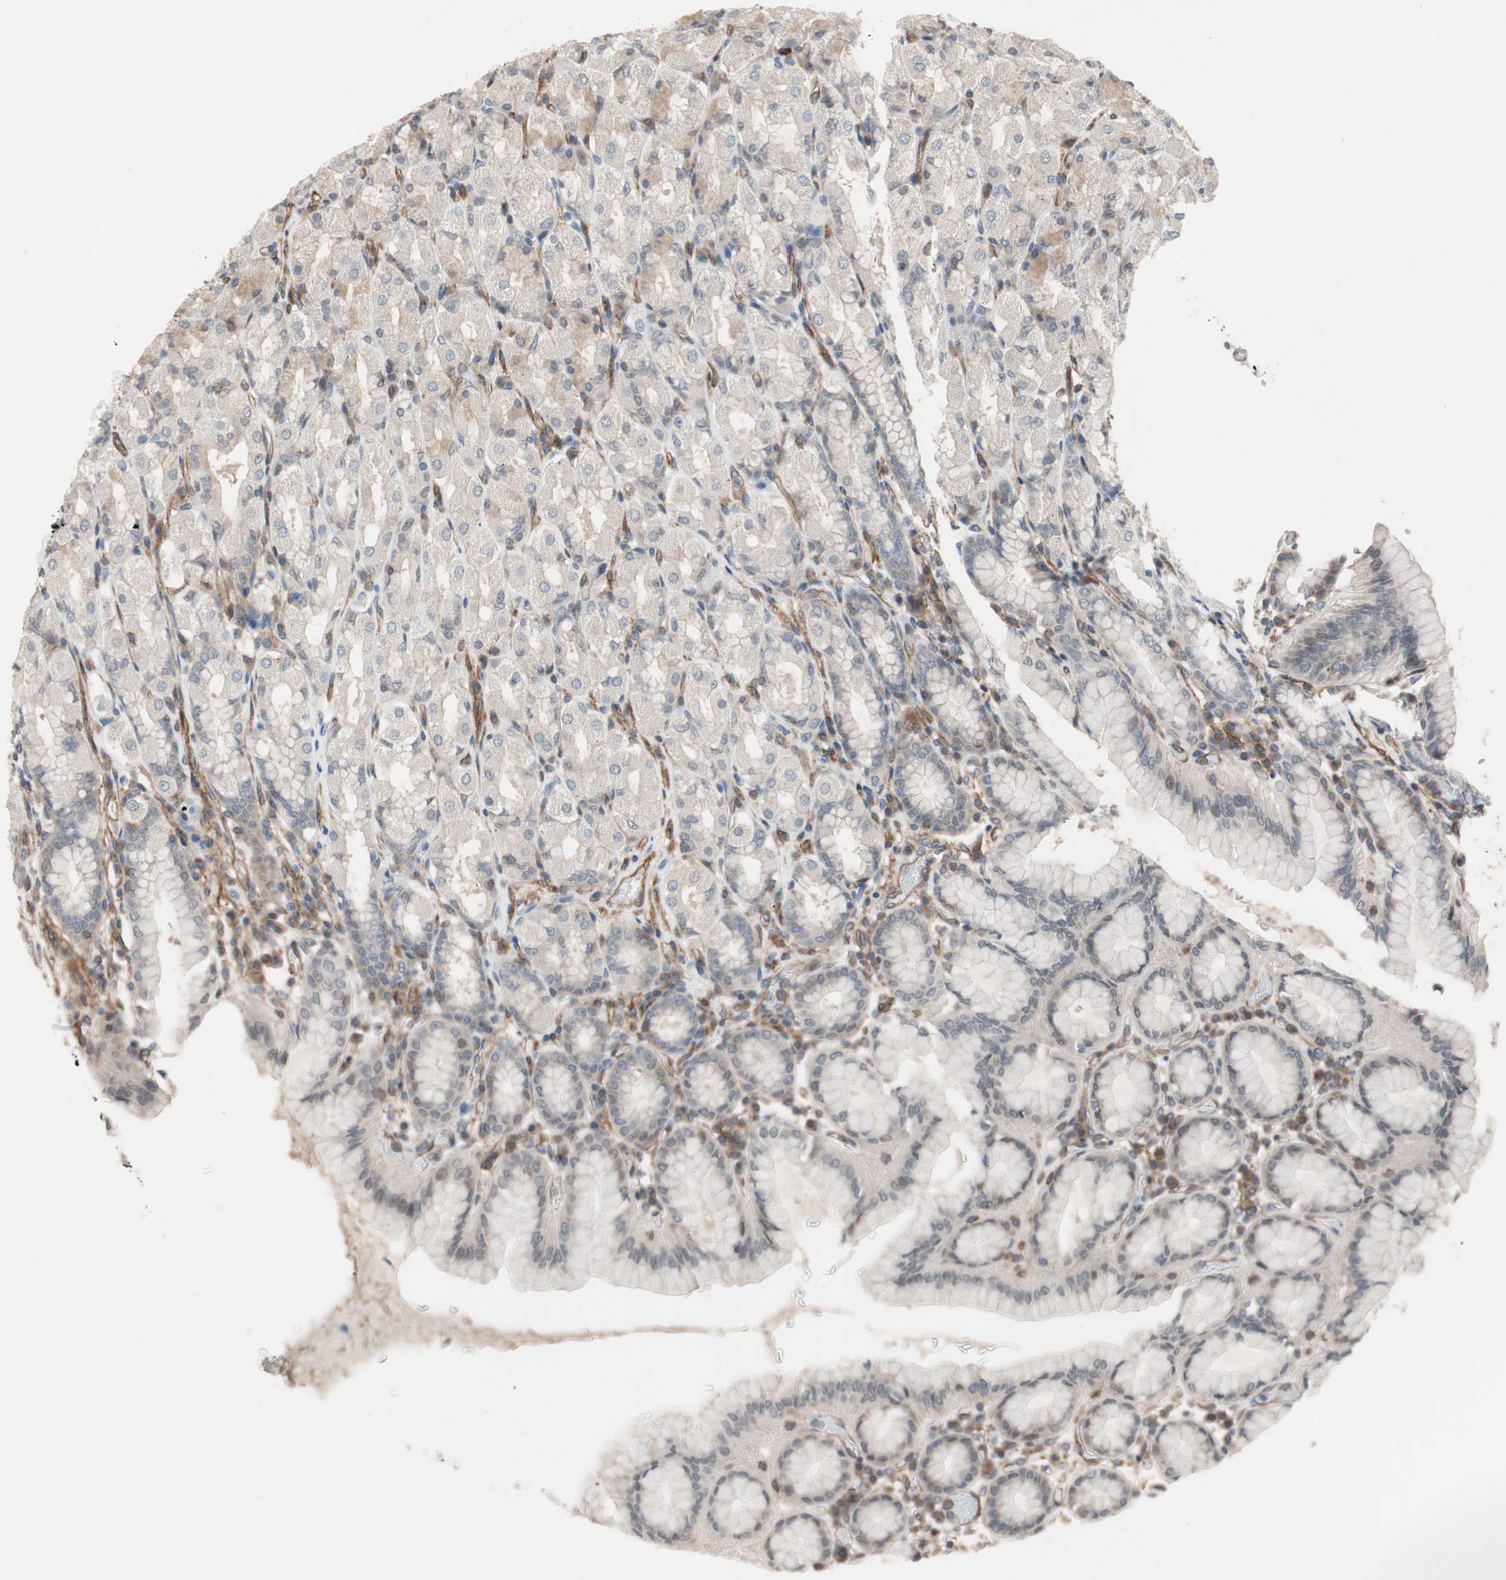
{"staining": {"intensity": "moderate", "quantity": "25%-75%", "location": "cytoplasmic/membranous"}, "tissue": "stomach", "cell_type": "Glandular cells", "image_type": "normal", "snomed": [{"axis": "morphology", "description": "Normal tissue, NOS"}, {"axis": "topography", "description": "Stomach, upper"}], "caption": "This image reveals normal stomach stained with IHC to label a protein in brown. The cytoplasmic/membranous of glandular cells show moderate positivity for the protein. Nuclei are counter-stained blue.", "gene": "GRHL1", "patient": {"sex": "male", "age": 68}}